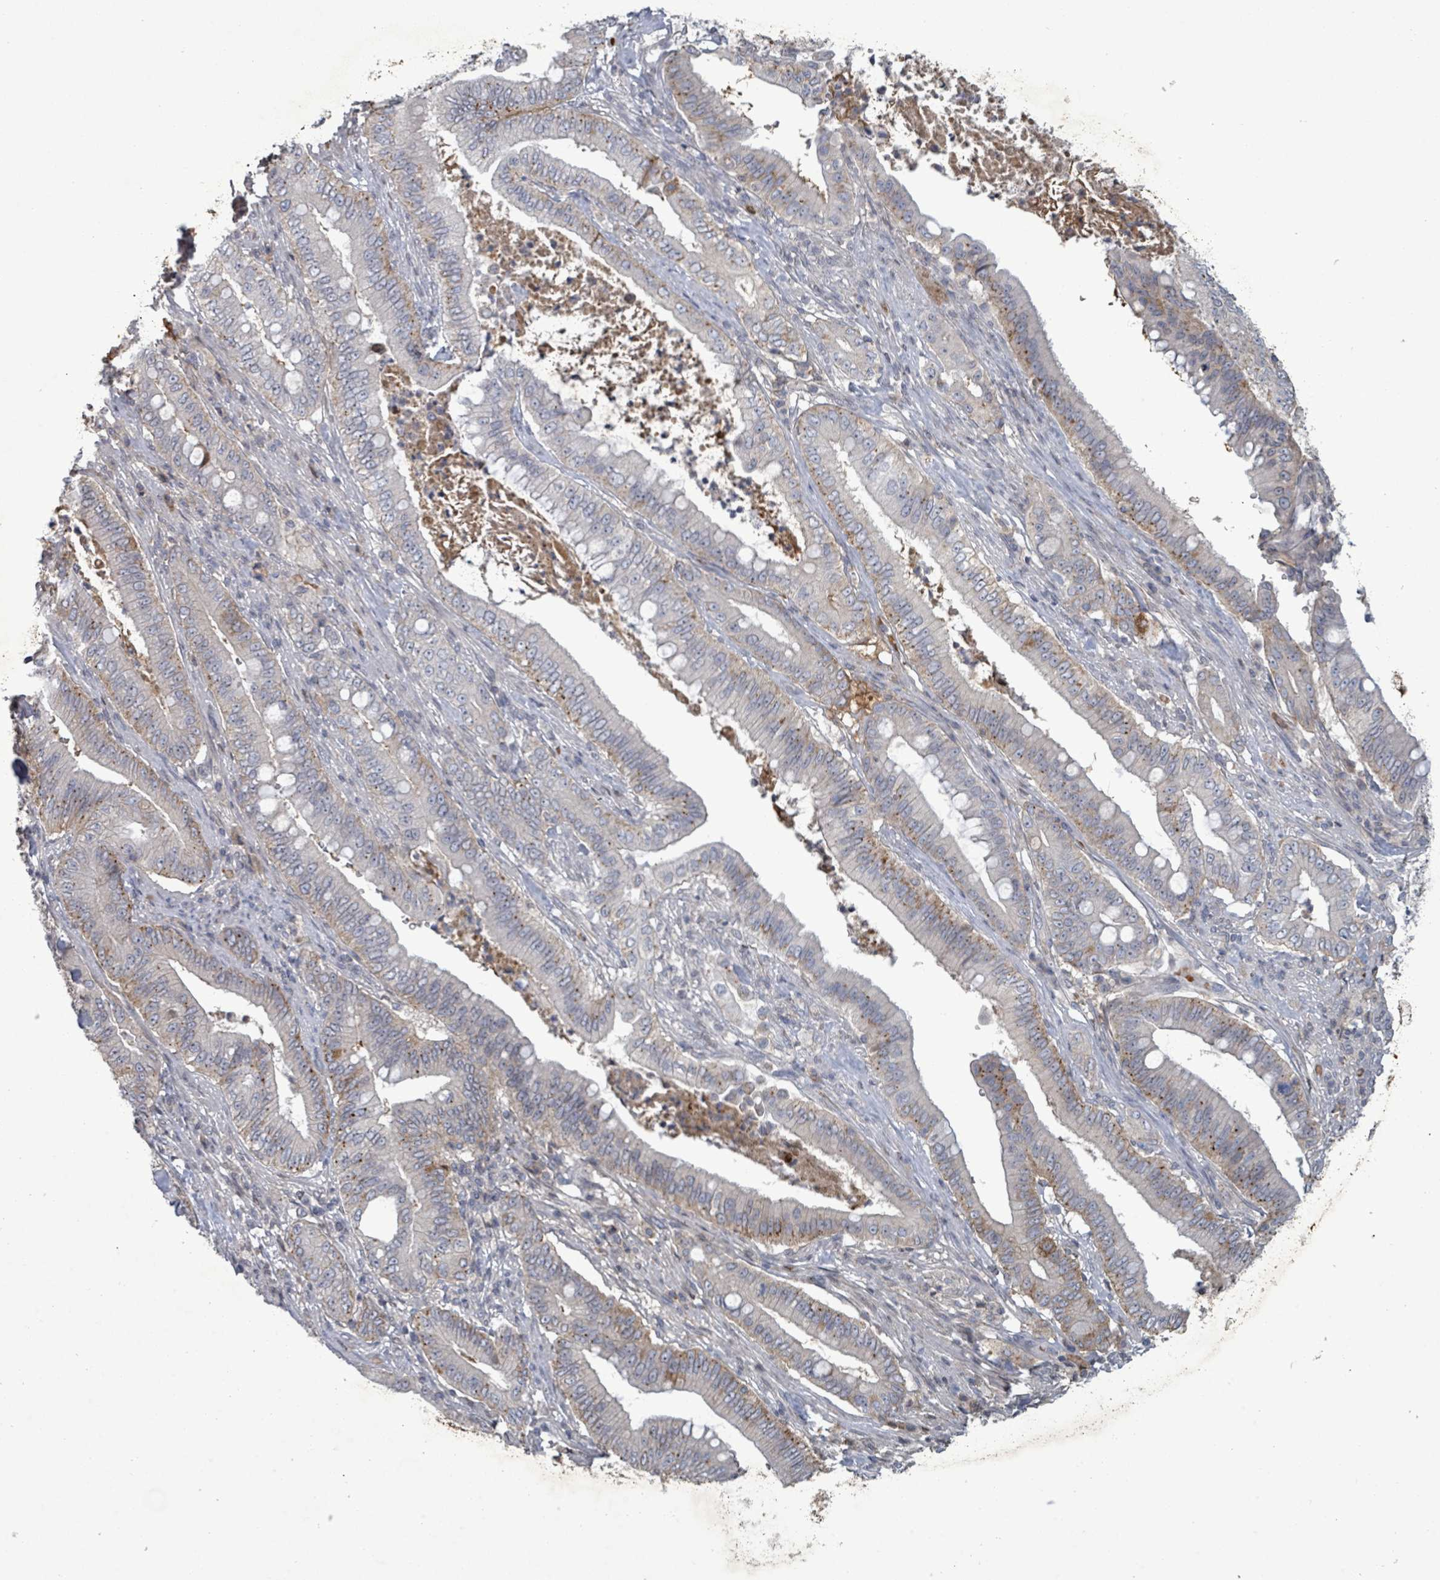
{"staining": {"intensity": "moderate", "quantity": "<25%", "location": "cytoplasmic/membranous"}, "tissue": "pancreatic cancer", "cell_type": "Tumor cells", "image_type": "cancer", "snomed": [{"axis": "morphology", "description": "Adenocarcinoma, NOS"}, {"axis": "topography", "description": "Pancreas"}], "caption": "Immunohistochemical staining of adenocarcinoma (pancreatic) exhibits low levels of moderate cytoplasmic/membranous expression in about <25% of tumor cells.", "gene": "GRM8", "patient": {"sex": "male", "age": 71}}